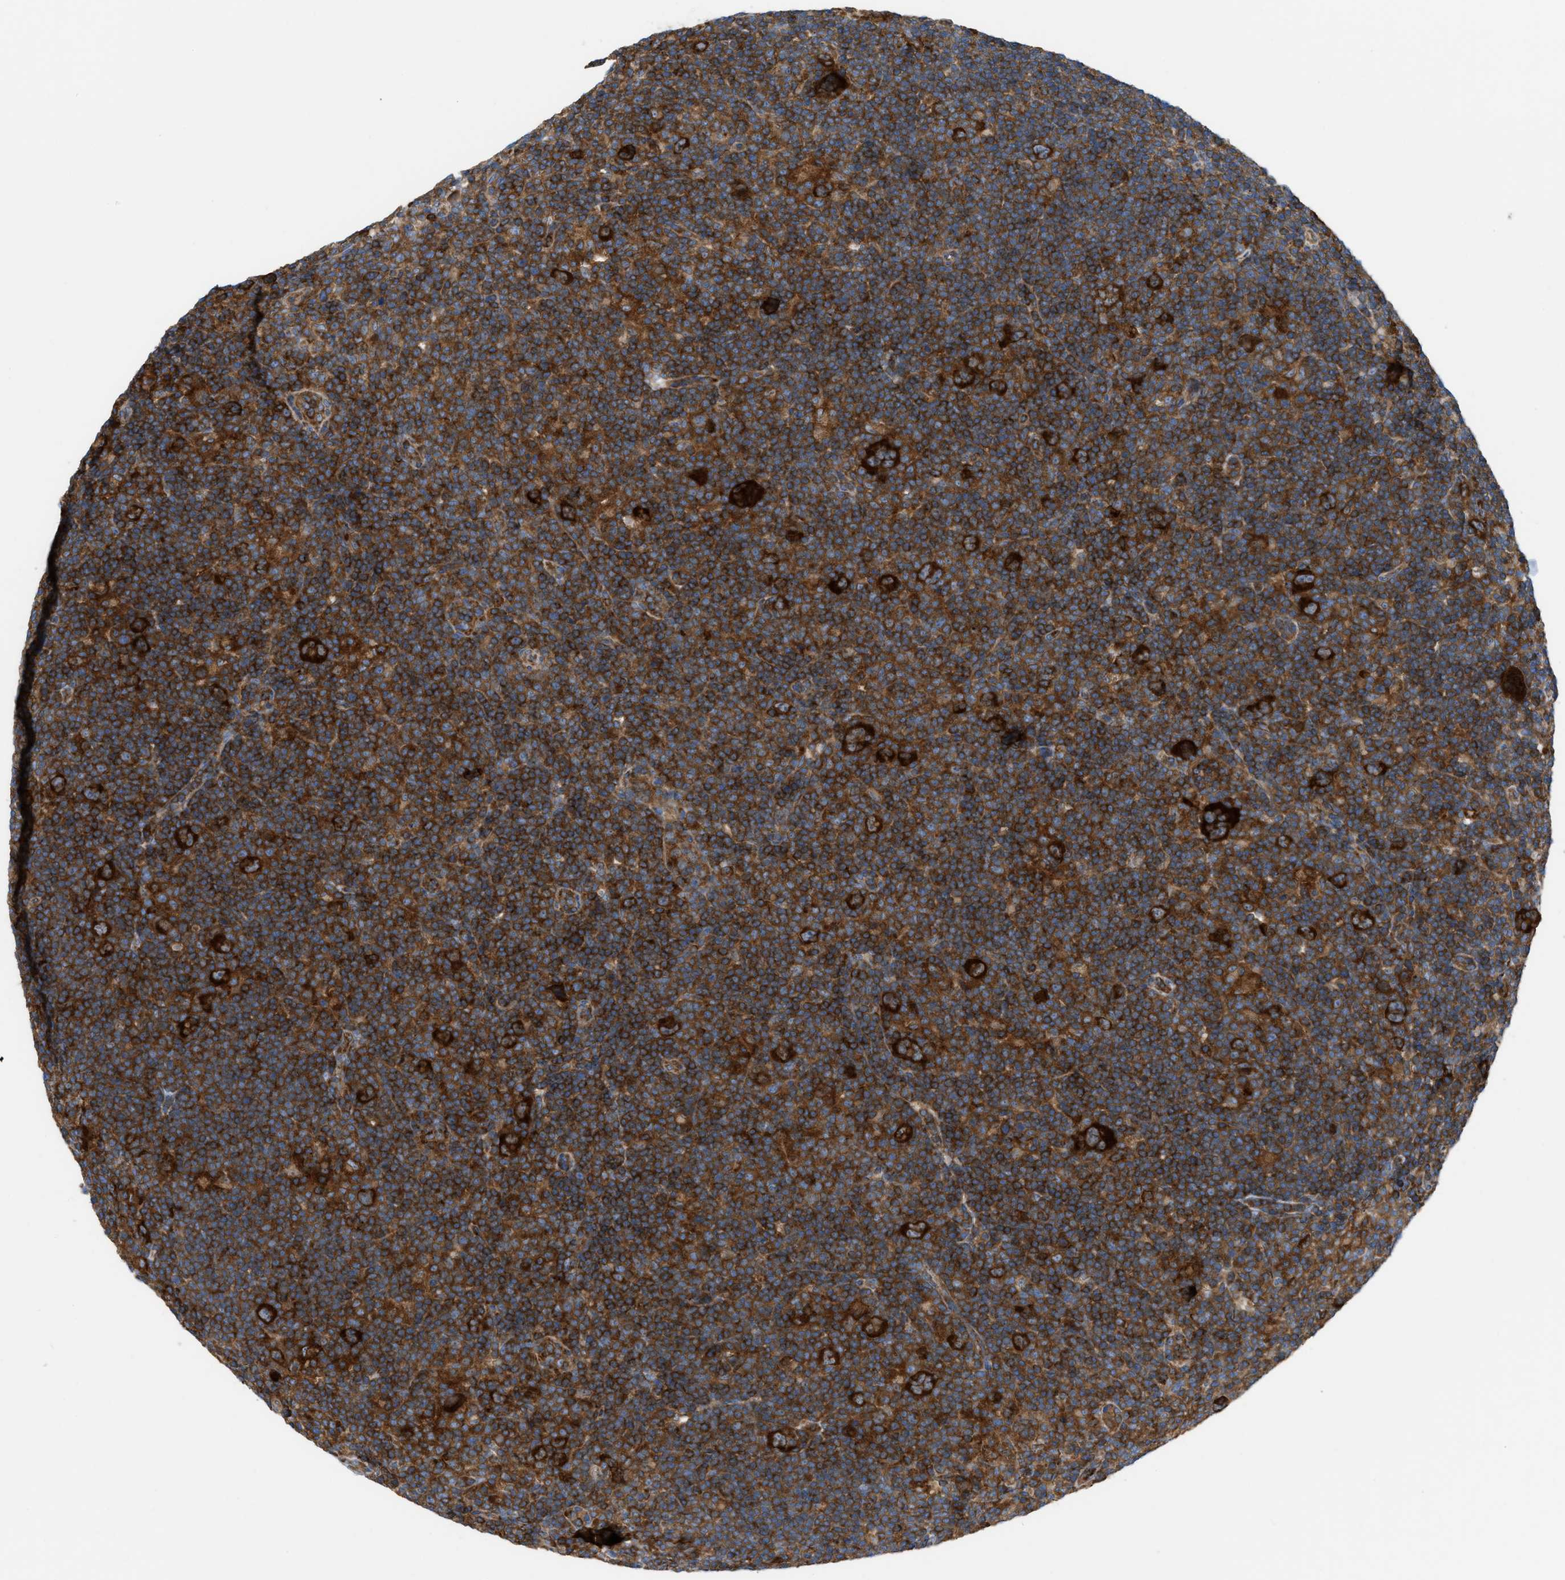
{"staining": {"intensity": "strong", "quantity": ">75%", "location": "cytoplasmic/membranous"}, "tissue": "lymphoma", "cell_type": "Tumor cells", "image_type": "cancer", "snomed": [{"axis": "morphology", "description": "Hodgkin's disease, NOS"}, {"axis": "topography", "description": "Lymph node"}], "caption": "Immunohistochemical staining of human lymphoma exhibits high levels of strong cytoplasmic/membranous staining in approximately >75% of tumor cells. The protein is stained brown, and the nuclei are stained in blue (DAB (3,3'-diaminobenzidine) IHC with brightfield microscopy, high magnification).", "gene": "GPAT4", "patient": {"sex": "female", "age": 57}}